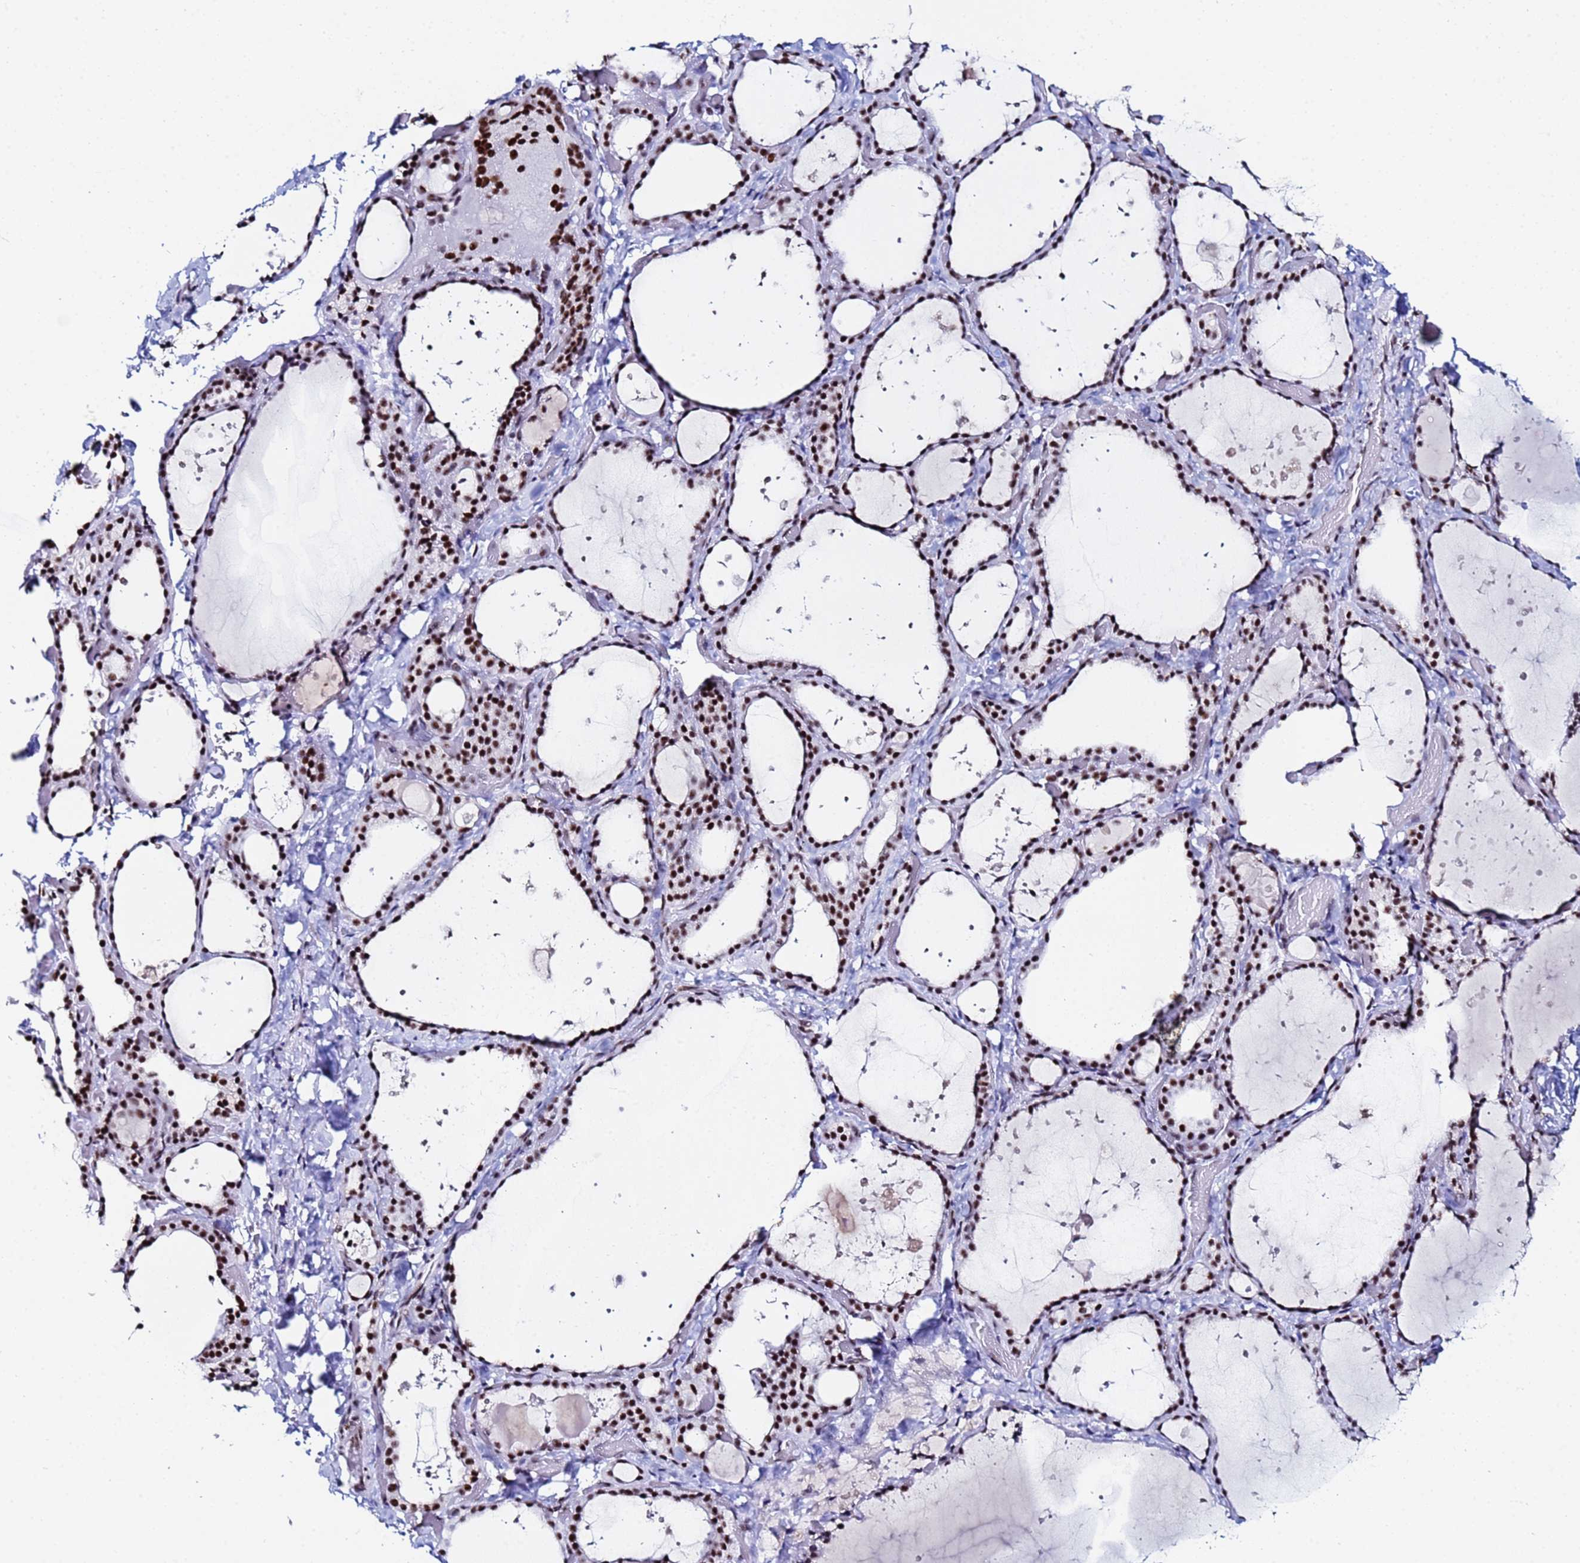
{"staining": {"intensity": "strong", "quantity": ">75%", "location": "nuclear"}, "tissue": "thyroid gland", "cell_type": "Glandular cells", "image_type": "normal", "snomed": [{"axis": "morphology", "description": "Normal tissue, NOS"}, {"axis": "topography", "description": "Thyroid gland"}], "caption": "This histopathology image reveals immunohistochemistry staining of unremarkable human thyroid gland, with high strong nuclear positivity in about >75% of glandular cells.", "gene": "SNRPA1", "patient": {"sex": "female", "age": 44}}